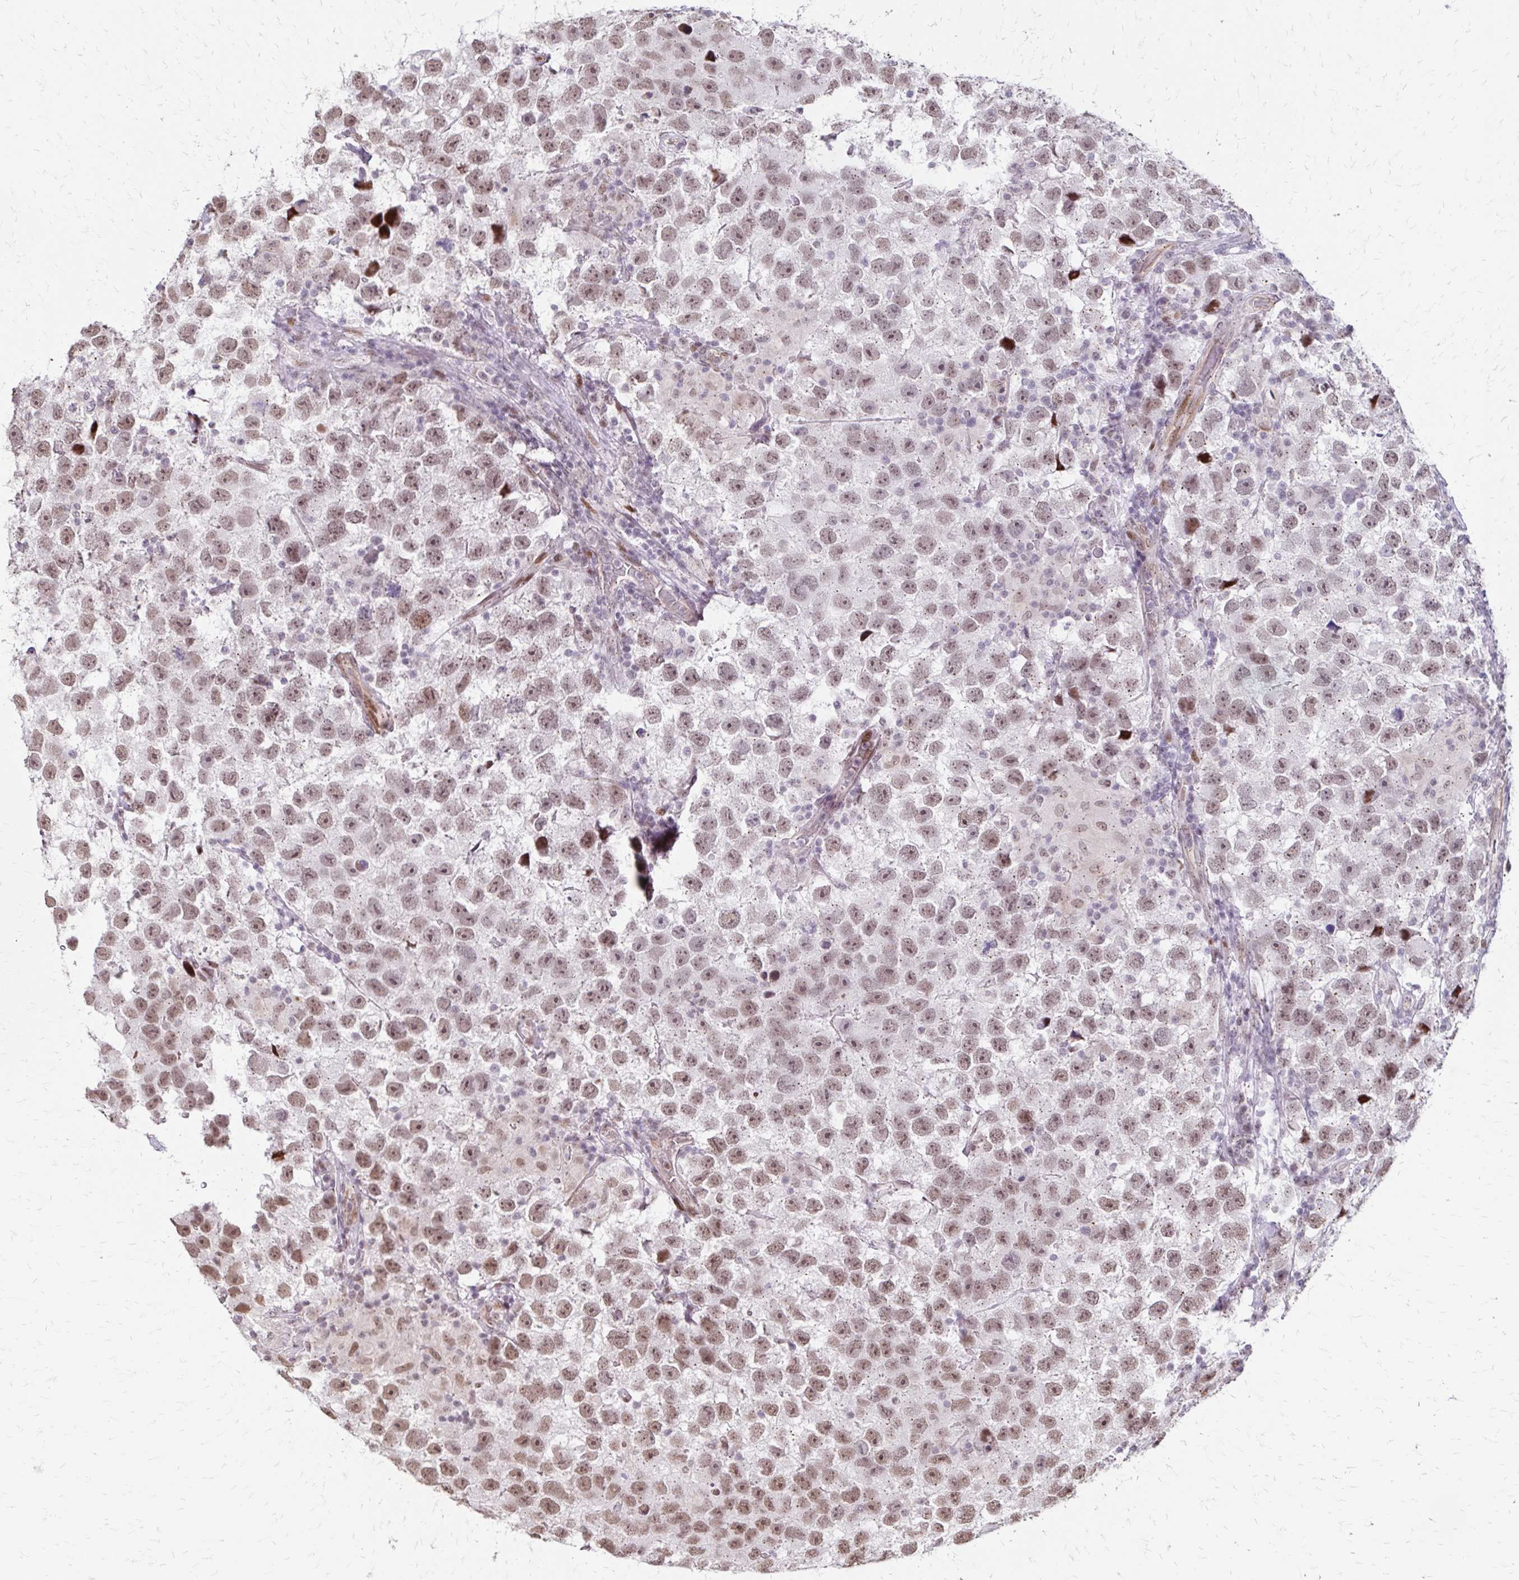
{"staining": {"intensity": "moderate", "quantity": ">75%", "location": "nuclear"}, "tissue": "testis cancer", "cell_type": "Tumor cells", "image_type": "cancer", "snomed": [{"axis": "morphology", "description": "Seminoma, NOS"}, {"axis": "topography", "description": "Testis"}], "caption": "An immunohistochemistry (IHC) photomicrograph of tumor tissue is shown. Protein staining in brown shows moderate nuclear positivity in testis cancer (seminoma) within tumor cells. The protein is stained brown, and the nuclei are stained in blue (DAB (3,3'-diaminobenzidine) IHC with brightfield microscopy, high magnification).", "gene": "TOB1", "patient": {"sex": "male", "age": 26}}